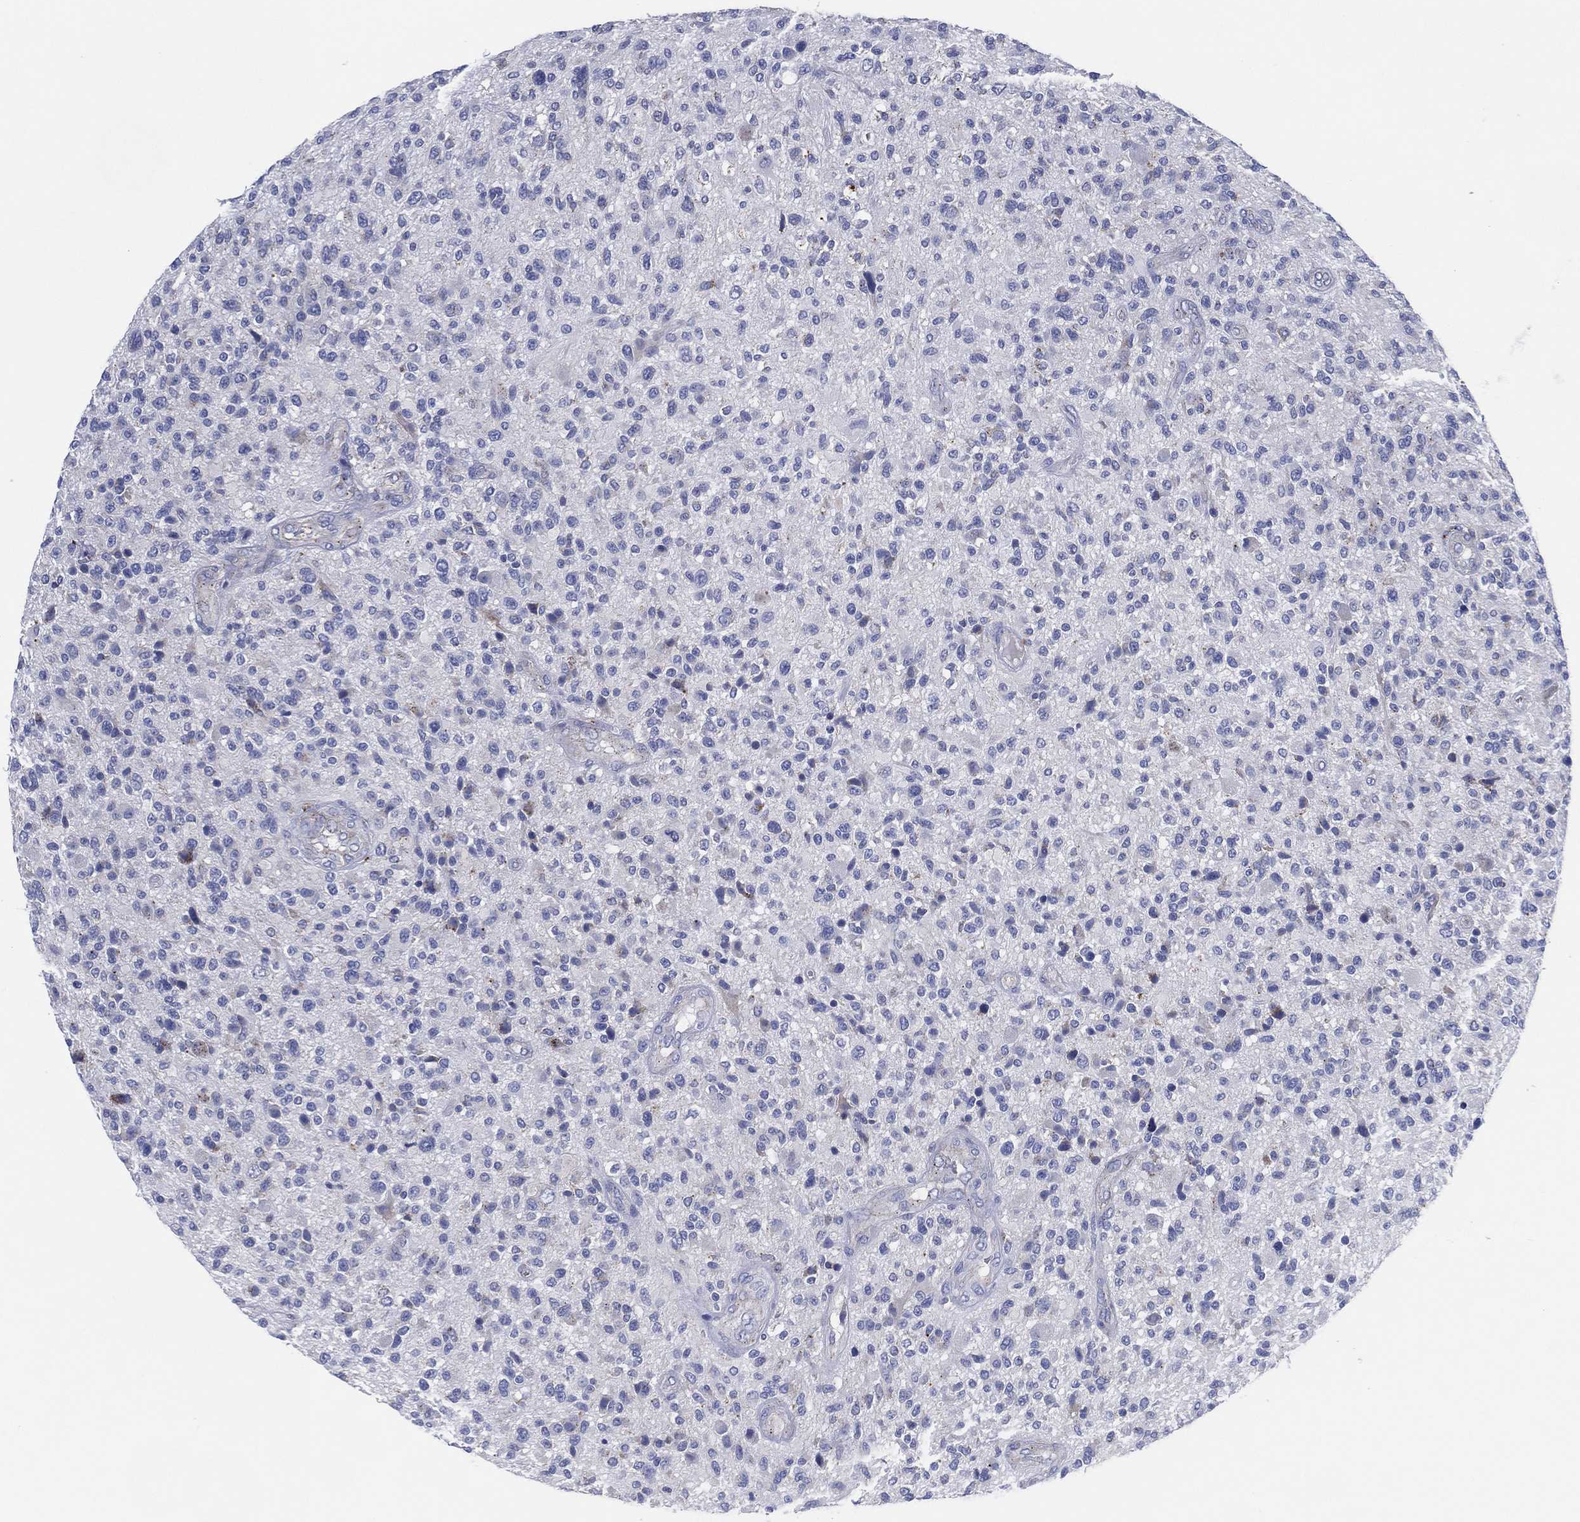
{"staining": {"intensity": "negative", "quantity": "none", "location": "none"}, "tissue": "glioma", "cell_type": "Tumor cells", "image_type": "cancer", "snomed": [{"axis": "morphology", "description": "Glioma, malignant, High grade"}, {"axis": "topography", "description": "Brain"}], "caption": "Glioma was stained to show a protein in brown. There is no significant expression in tumor cells.", "gene": "GALNS", "patient": {"sex": "male", "age": 47}}